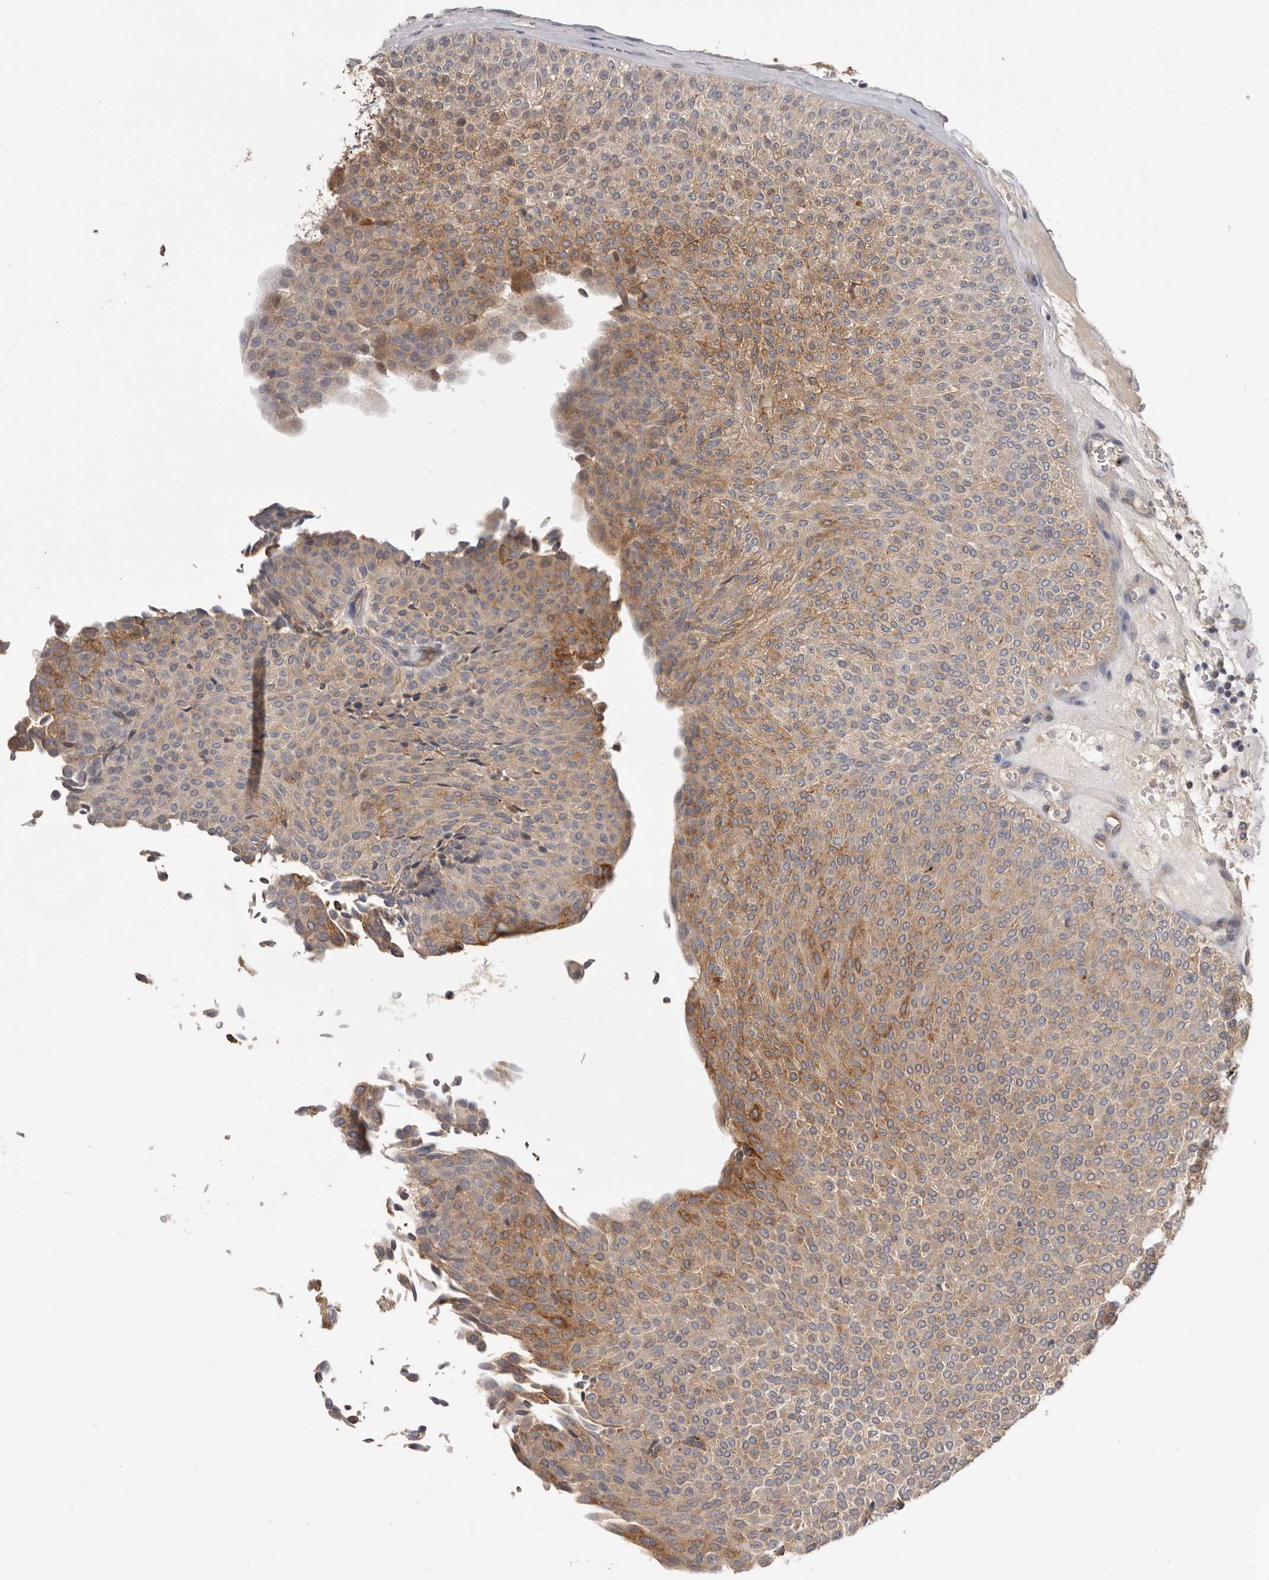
{"staining": {"intensity": "moderate", "quantity": ">75%", "location": "cytoplasmic/membranous"}, "tissue": "urothelial cancer", "cell_type": "Tumor cells", "image_type": "cancer", "snomed": [{"axis": "morphology", "description": "Urothelial carcinoma, Low grade"}, {"axis": "topography", "description": "Urinary bladder"}], "caption": "Tumor cells demonstrate medium levels of moderate cytoplasmic/membranous positivity in approximately >75% of cells in low-grade urothelial carcinoma.", "gene": "TFRC", "patient": {"sex": "male", "age": 78}}